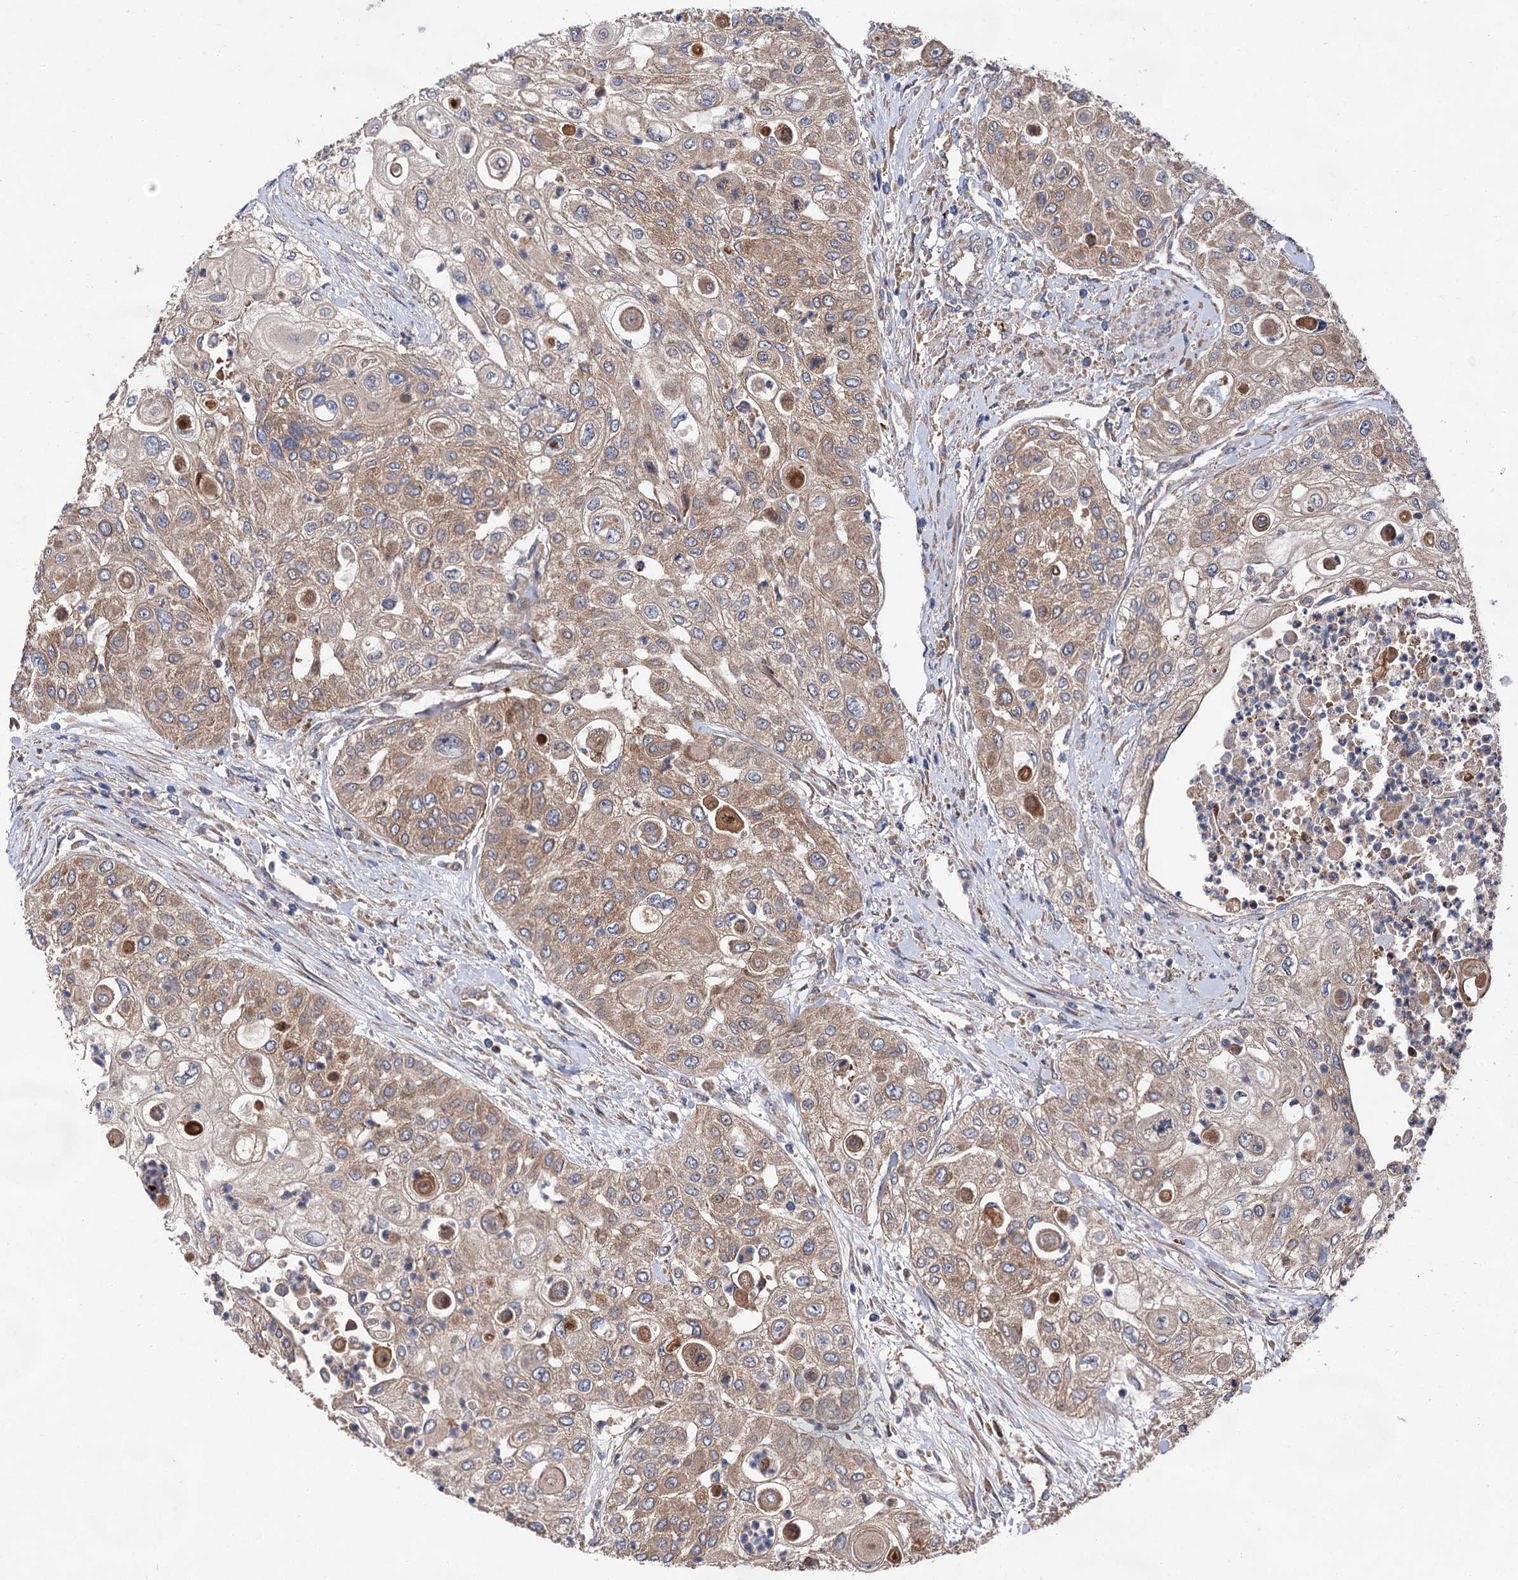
{"staining": {"intensity": "moderate", "quantity": "25%-75%", "location": "cytoplasmic/membranous"}, "tissue": "urothelial cancer", "cell_type": "Tumor cells", "image_type": "cancer", "snomed": [{"axis": "morphology", "description": "Urothelial carcinoma, High grade"}, {"axis": "topography", "description": "Urinary bladder"}], "caption": "DAB immunohistochemical staining of human urothelial cancer exhibits moderate cytoplasmic/membranous protein expression in about 25%-75% of tumor cells.", "gene": "NAA25", "patient": {"sex": "female", "age": 79}}